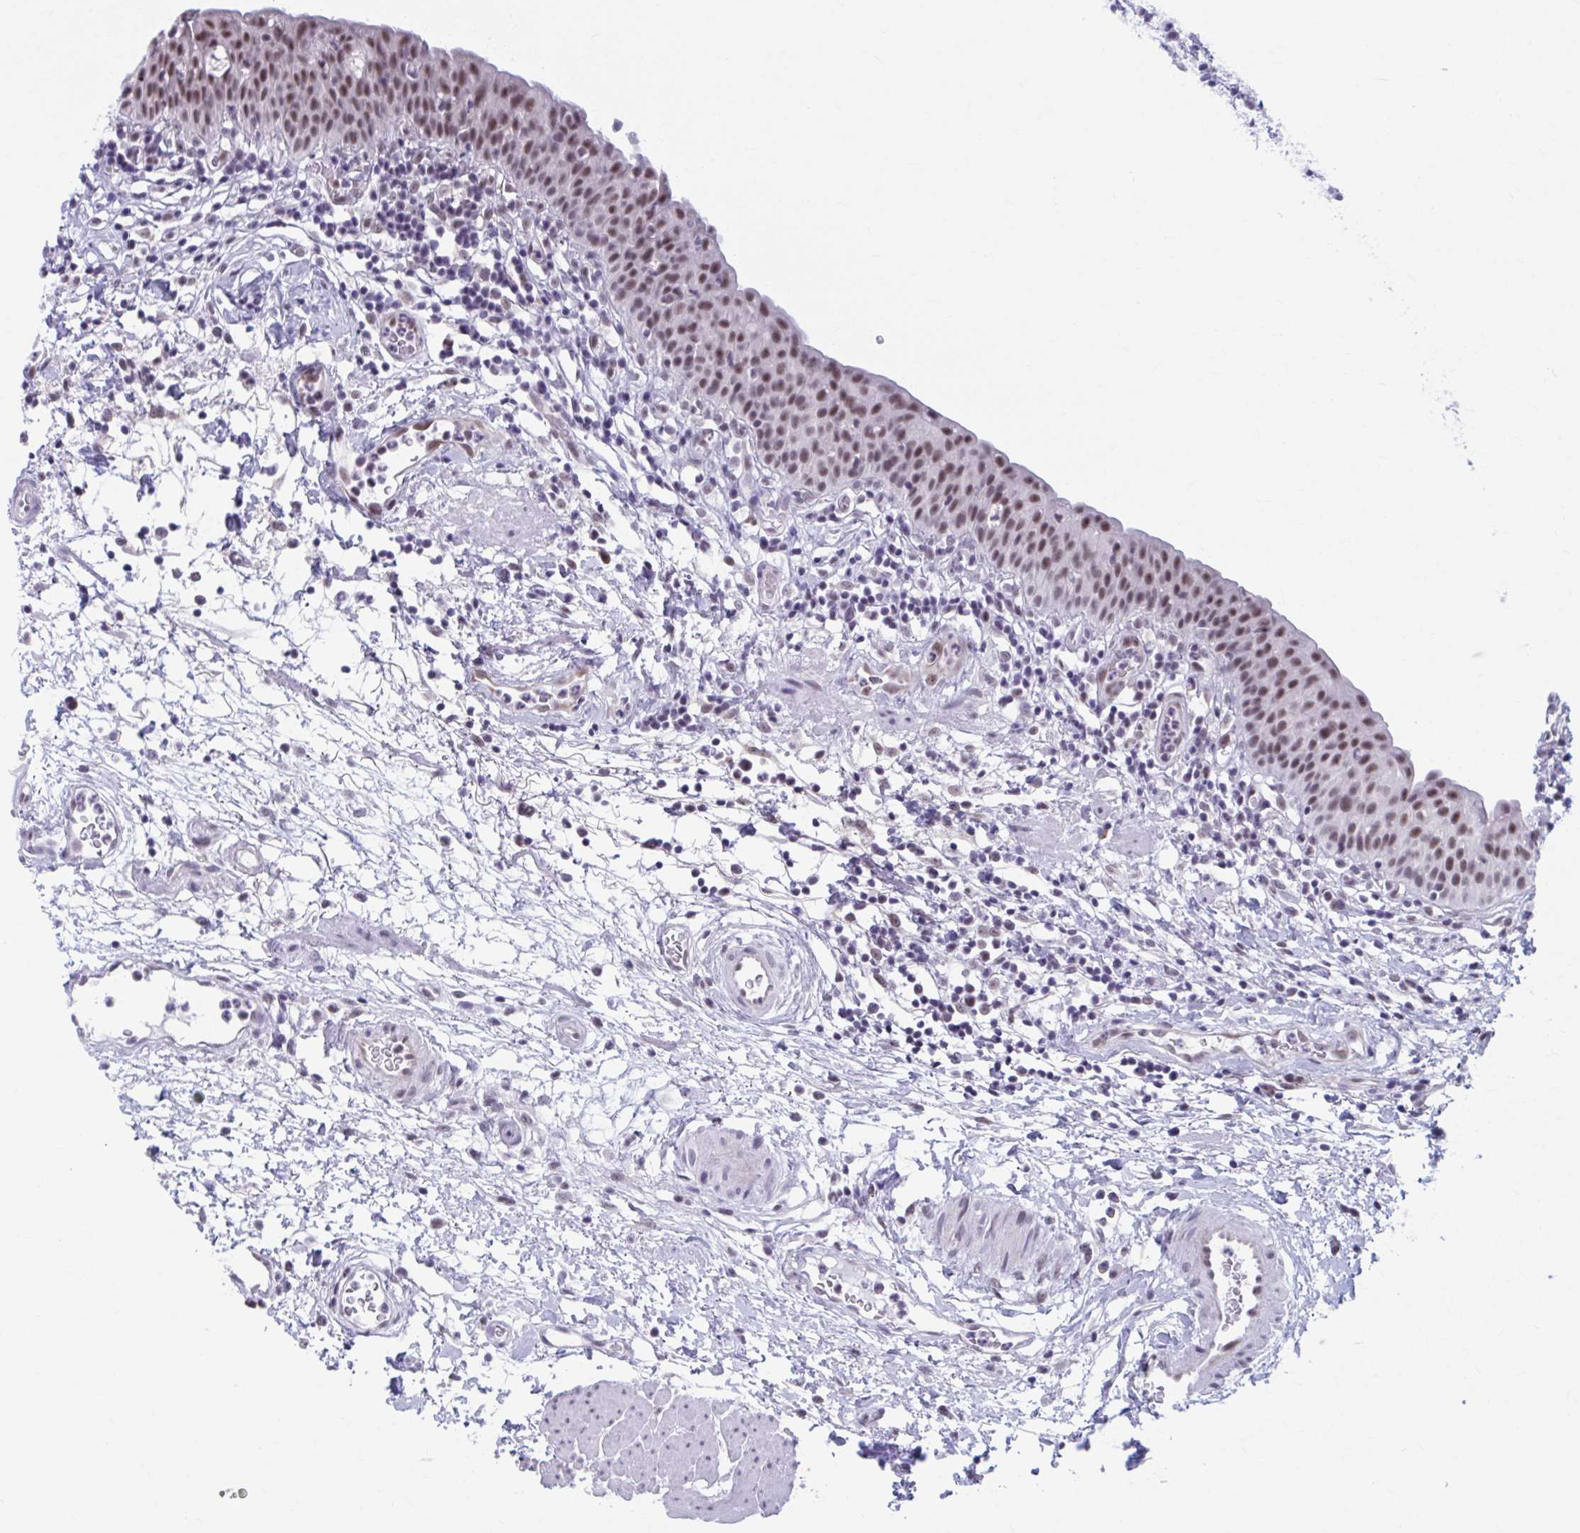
{"staining": {"intensity": "moderate", "quantity": ">75%", "location": "nuclear"}, "tissue": "urinary bladder", "cell_type": "Urothelial cells", "image_type": "normal", "snomed": [{"axis": "morphology", "description": "Normal tissue, NOS"}, {"axis": "morphology", "description": "Inflammation, NOS"}, {"axis": "topography", "description": "Urinary bladder"}], "caption": "A photomicrograph of urinary bladder stained for a protein displays moderate nuclear brown staining in urothelial cells.", "gene": "CCDC105", "patient": {"sex": "male", "age": 57}}